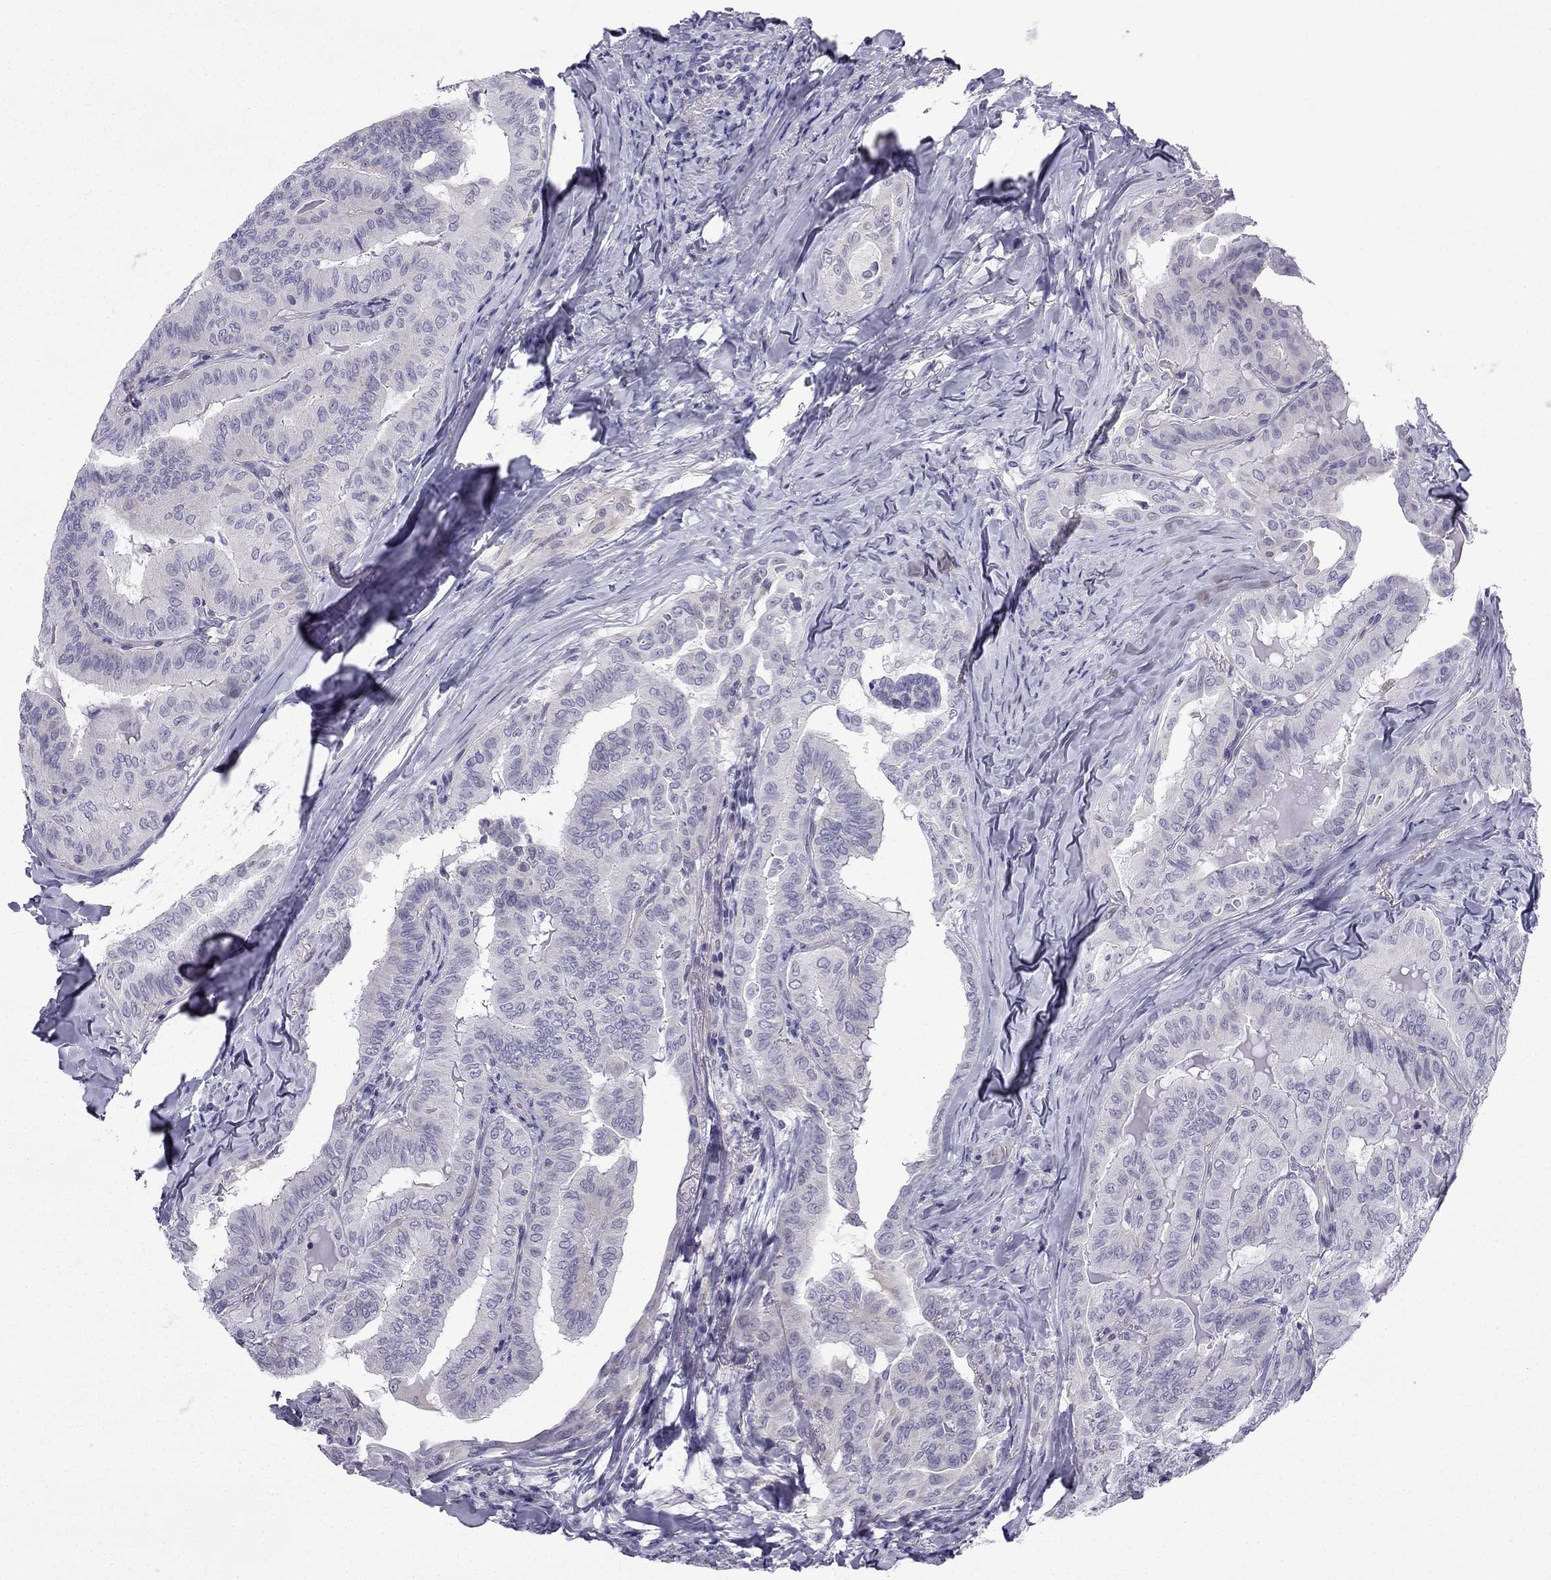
{"staining": {"intensity": "negative", "quantity": "none", "location": "none"}, "tissue": "thyroid cancer", "cell_type": "Tumor cells", "image_type": "cancer", "snomed": [{"axis": "morphology", "description": "Papillary adenocarcinoma, NOS"}, {"axis": "topography", "description": "Thyroid gland"}], "caption": "This image is of papillary adenocarcinoma (thyroid) stained with immunohistochemistry to label a protein in brown with the nuclei are counter-stained blue. There is no staining in tumor cells.", "gene": "CFAP53", "patient": {"sex": "female", "age": 68}}